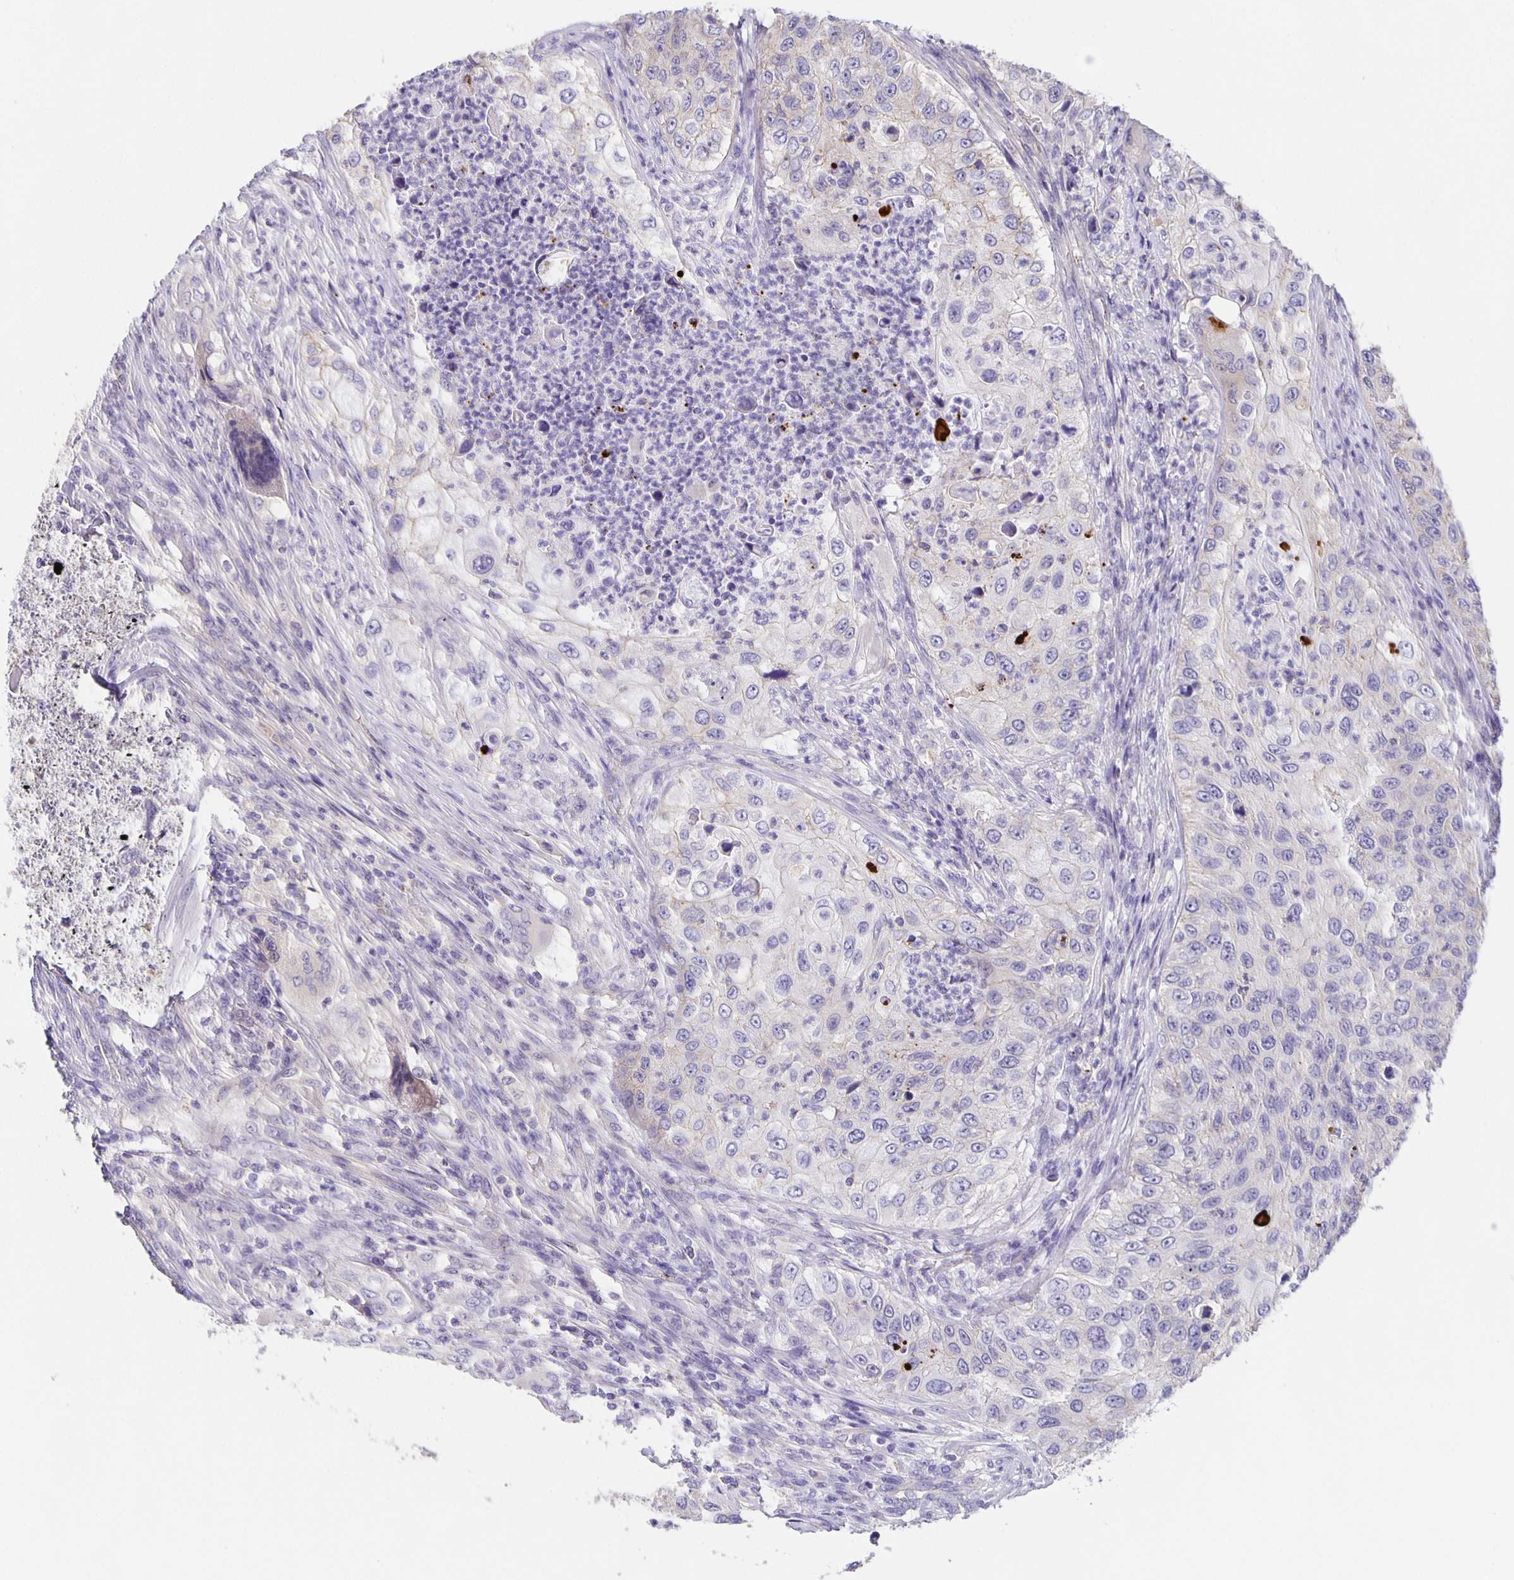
{"staining": {"intensity": "negative", "quantity": "none", "location": "none"}, "tissue": "urothelial cancer", "cell_type": "Tumor cells", "image_type": "cancer", "snomed": [{"axis": "morphology", "description": "Urothelial carcinoma, High grade"}, {"axis": "topography", "description": "Urinary bladder"}], "caption": "DAB (3,3'-diaminobenzidine) immunohistochemical staining of human high-grade urothelial carcinoma displays no significant positivity in tumor cells. (Stains: DAB immunohistochemistry (IHC) with hematoxylin counter stain, Microscopy: brightfield microscopy at high magnification).", "gene": "JMJD4", "patient": {"sex": "female", "age": 60}}